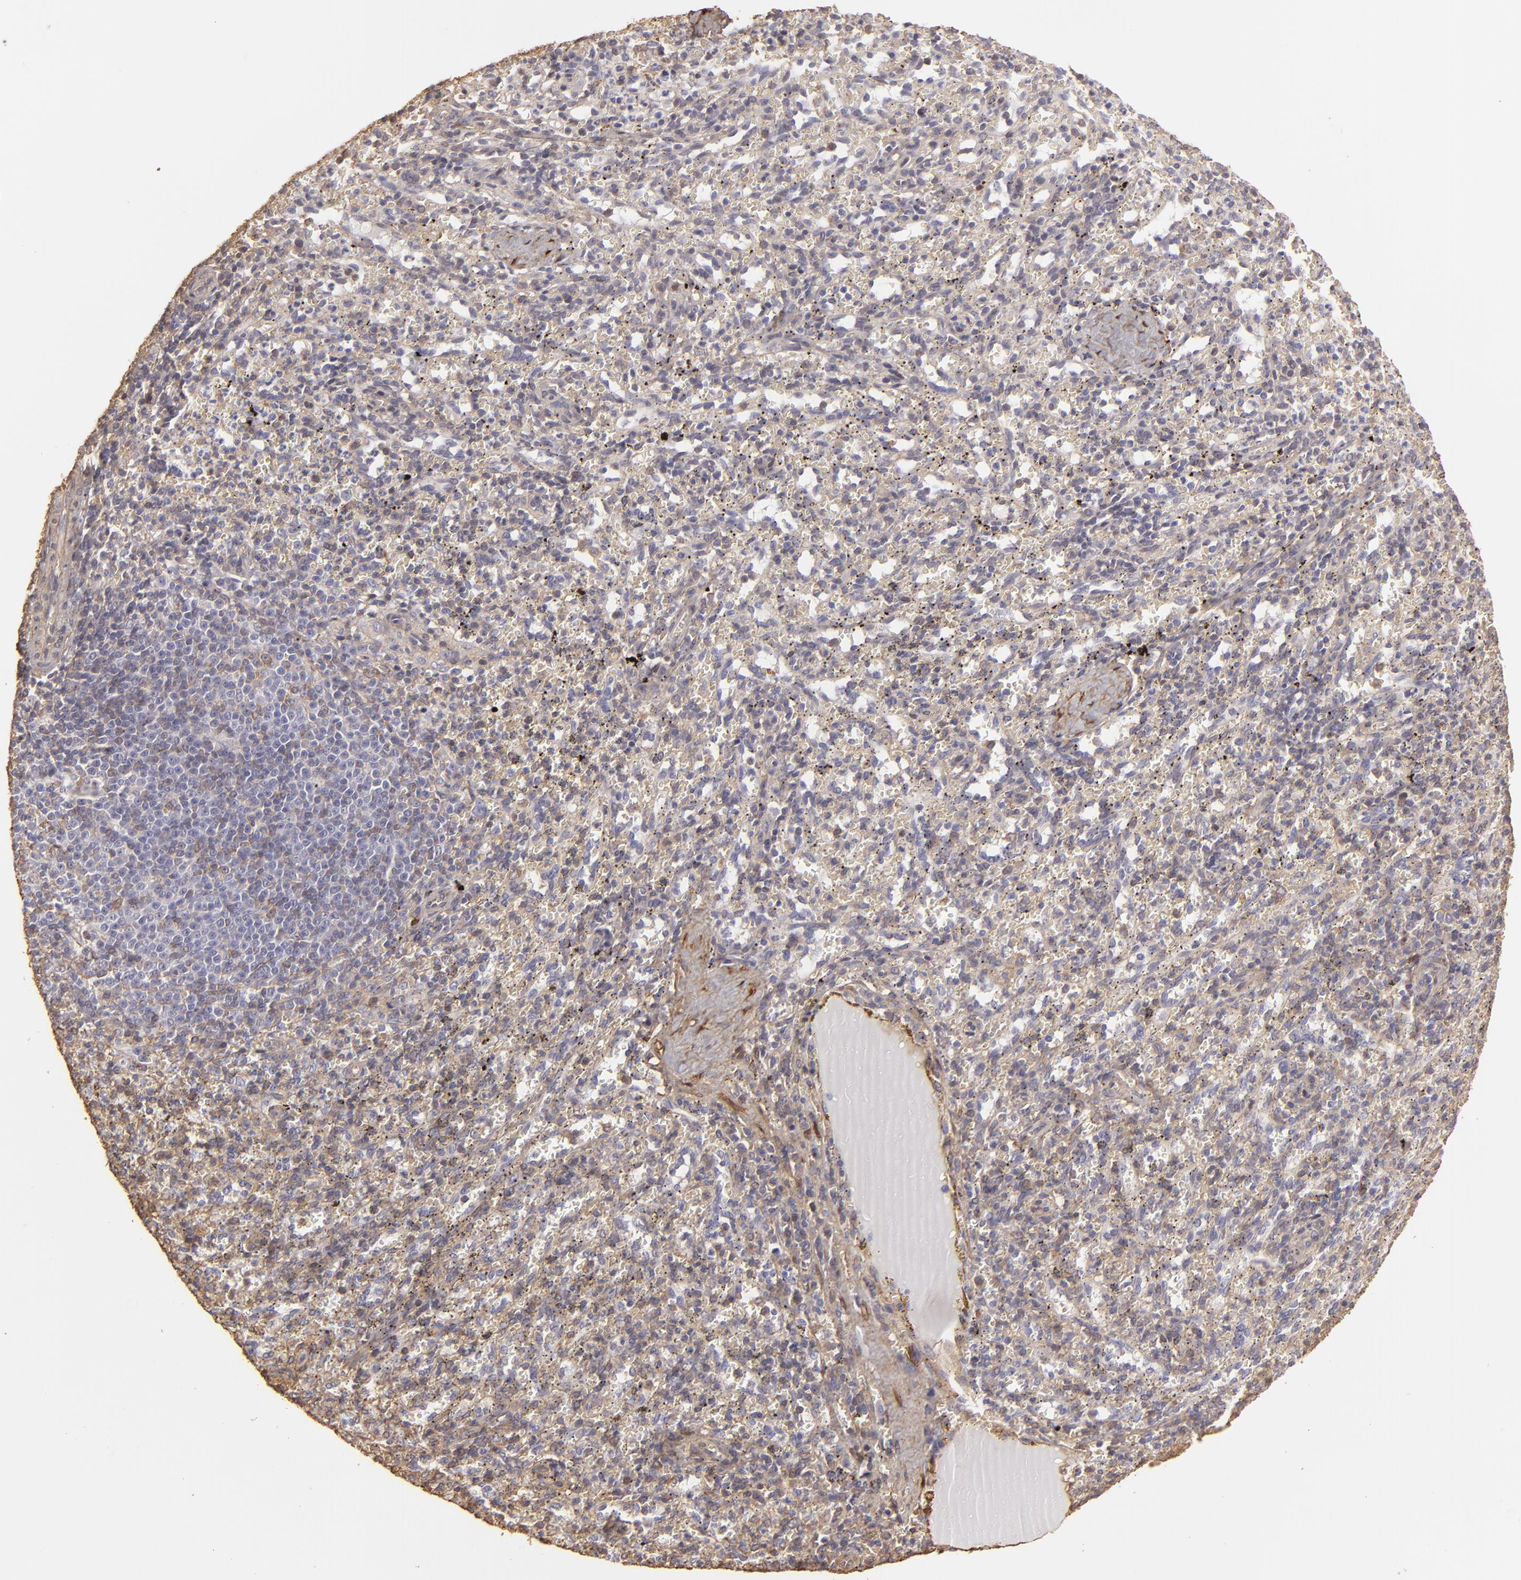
{"staining": {"intensity": "negative", "quantity": "none", "location": "none"}, "tissue": "spleen", "cell_type": "Cells in red pulp", "image_type": "normal", "snomed": [{"axis": "morphology", "description": "Normal tissue, NOS"}, {"axis": "topography", "description": "Spleen"}], "caption": "Immunohistochemical staining of normal human spleen displays no significant positivity in cells in red pulp.", "gene": "HSPB6", "patient": {"sex": "female", "age": 10}}